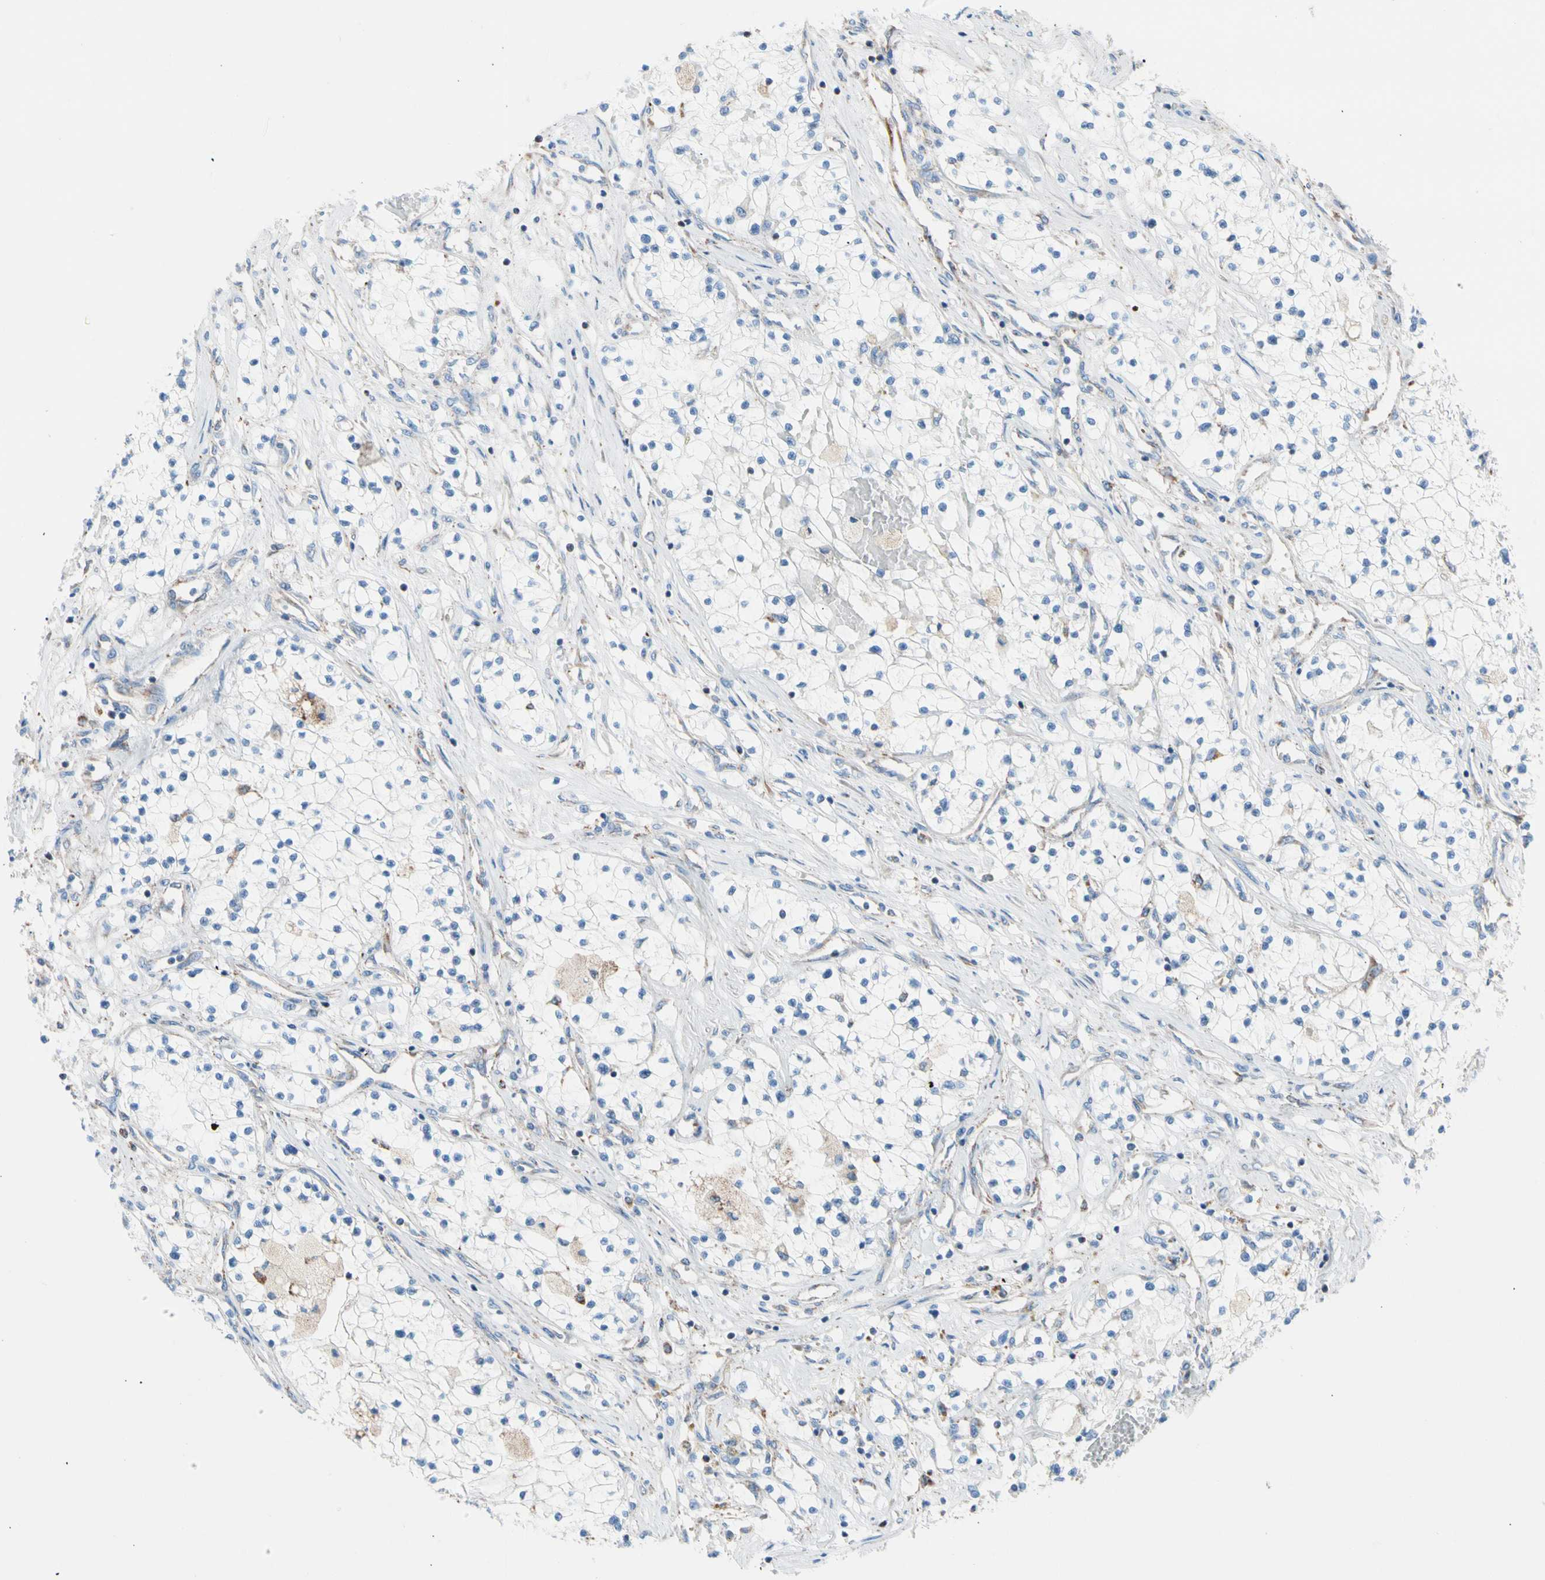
{"staining": {"intensity": "negative", "quantity": "none", "location": "none"}, "tissue": "renal cancer", "cell_type": "Tumor cells", "image_type": "cancer", "snomed": [{"axis": "morphology", "description": "Adenocarcinoma, NOS"}, {"axis": "topography", "description": "Kidney"}], "caption": "There is no significant expression in tumor cells of adenocarcinoma (renal). (Immunohistochemistry (ihc), brightfield microscopy, high magnification).", "gene": "HK1", "patient": {"sex": "male", "age": 68}}